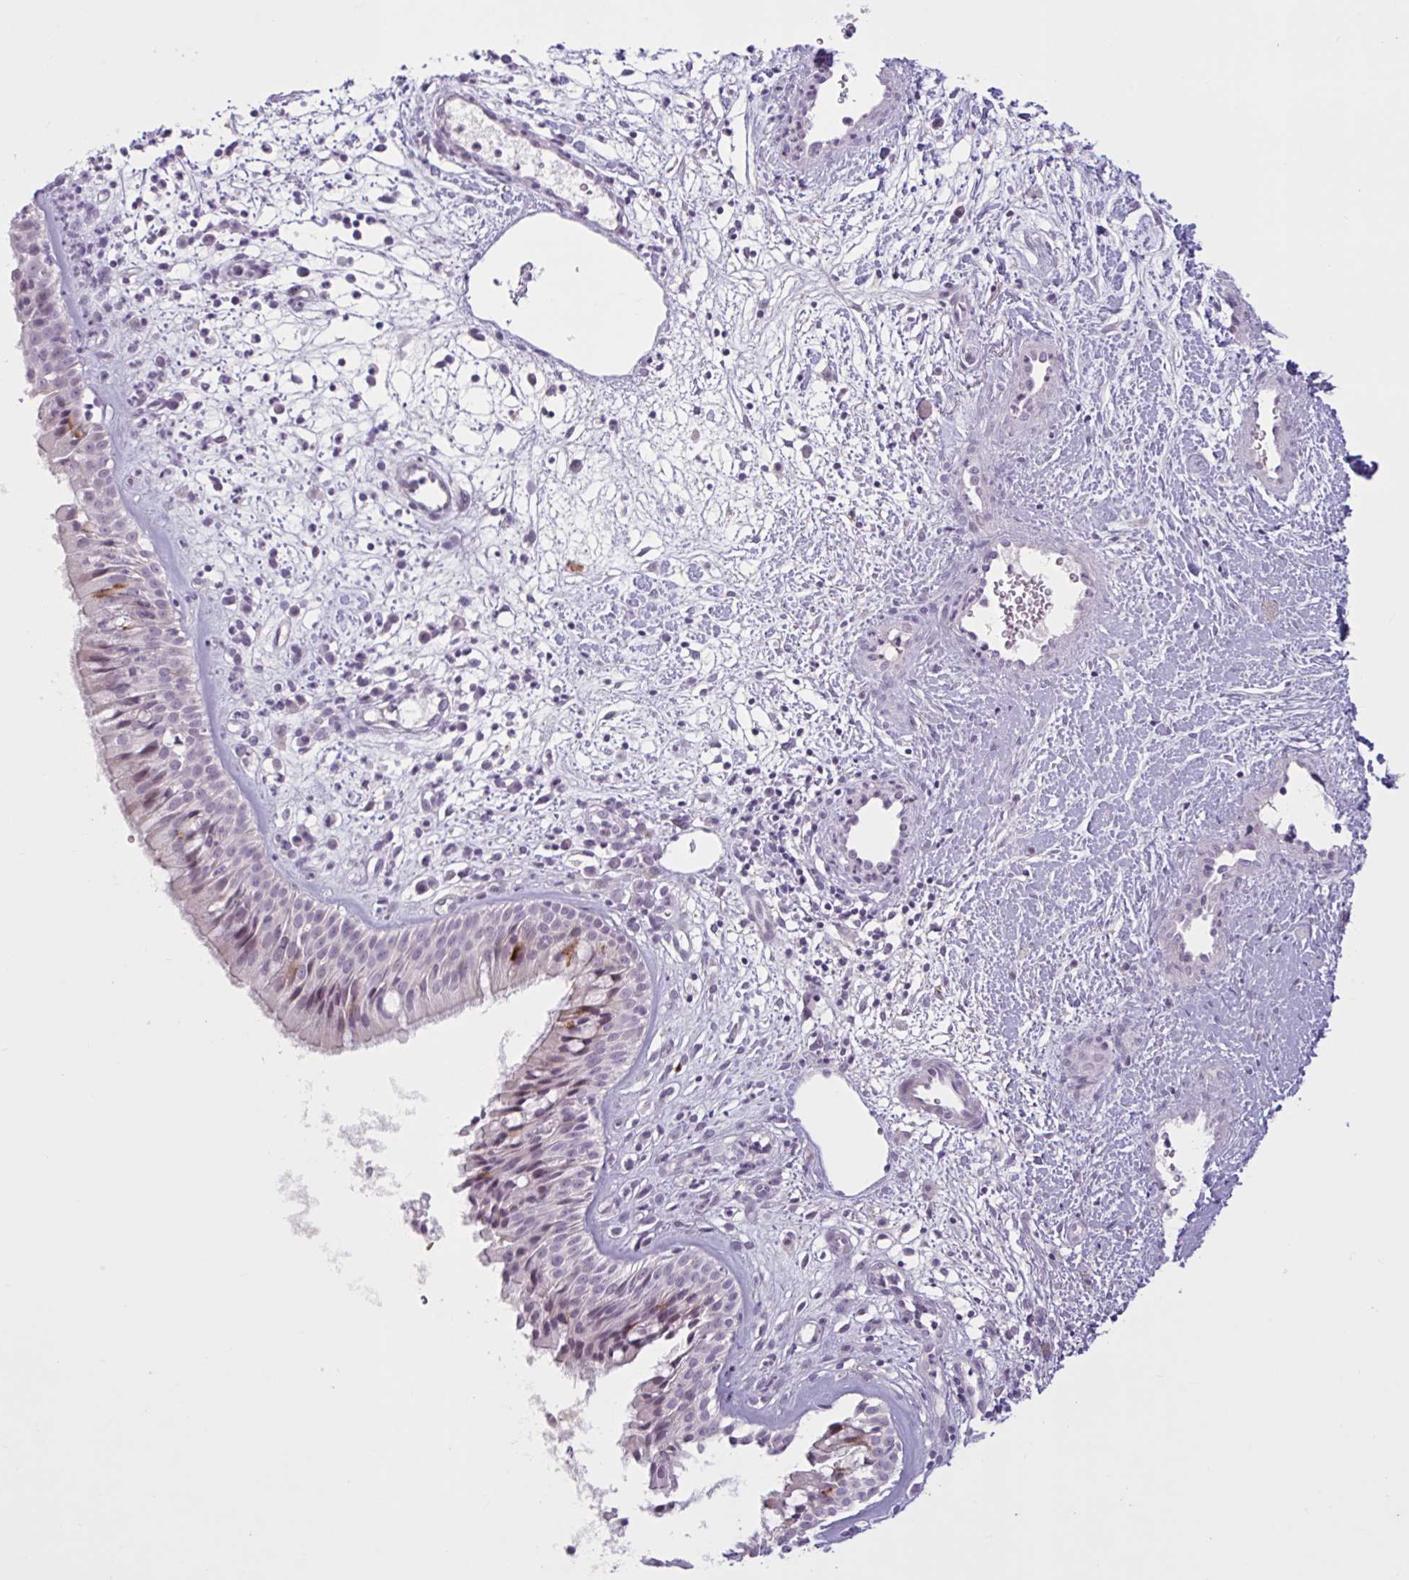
{"staining": {"intensity": "moderate", "quantity": "<25%", "location": "cytoplasmic/membranous"}, "tissue": "nasopharynx", "cell_type": "Respiratory epithelial cells", "image_type": "normal", "snomed": [{"axis": "morphology", "description": "Normal tissue, NOS"}, {"axis": "topography", "description": "Nasopharynx"}], "caption": "An immunohistochemistry micrograph of unremarkable tissue is shown. Protein staining in brown labels moderate cytoplasmic/membranous positivity in nasopharynx within respiratory epithelial cells.", "gene": "ENSG00000281613", "patient": {"sex": "male", "age": 65}}